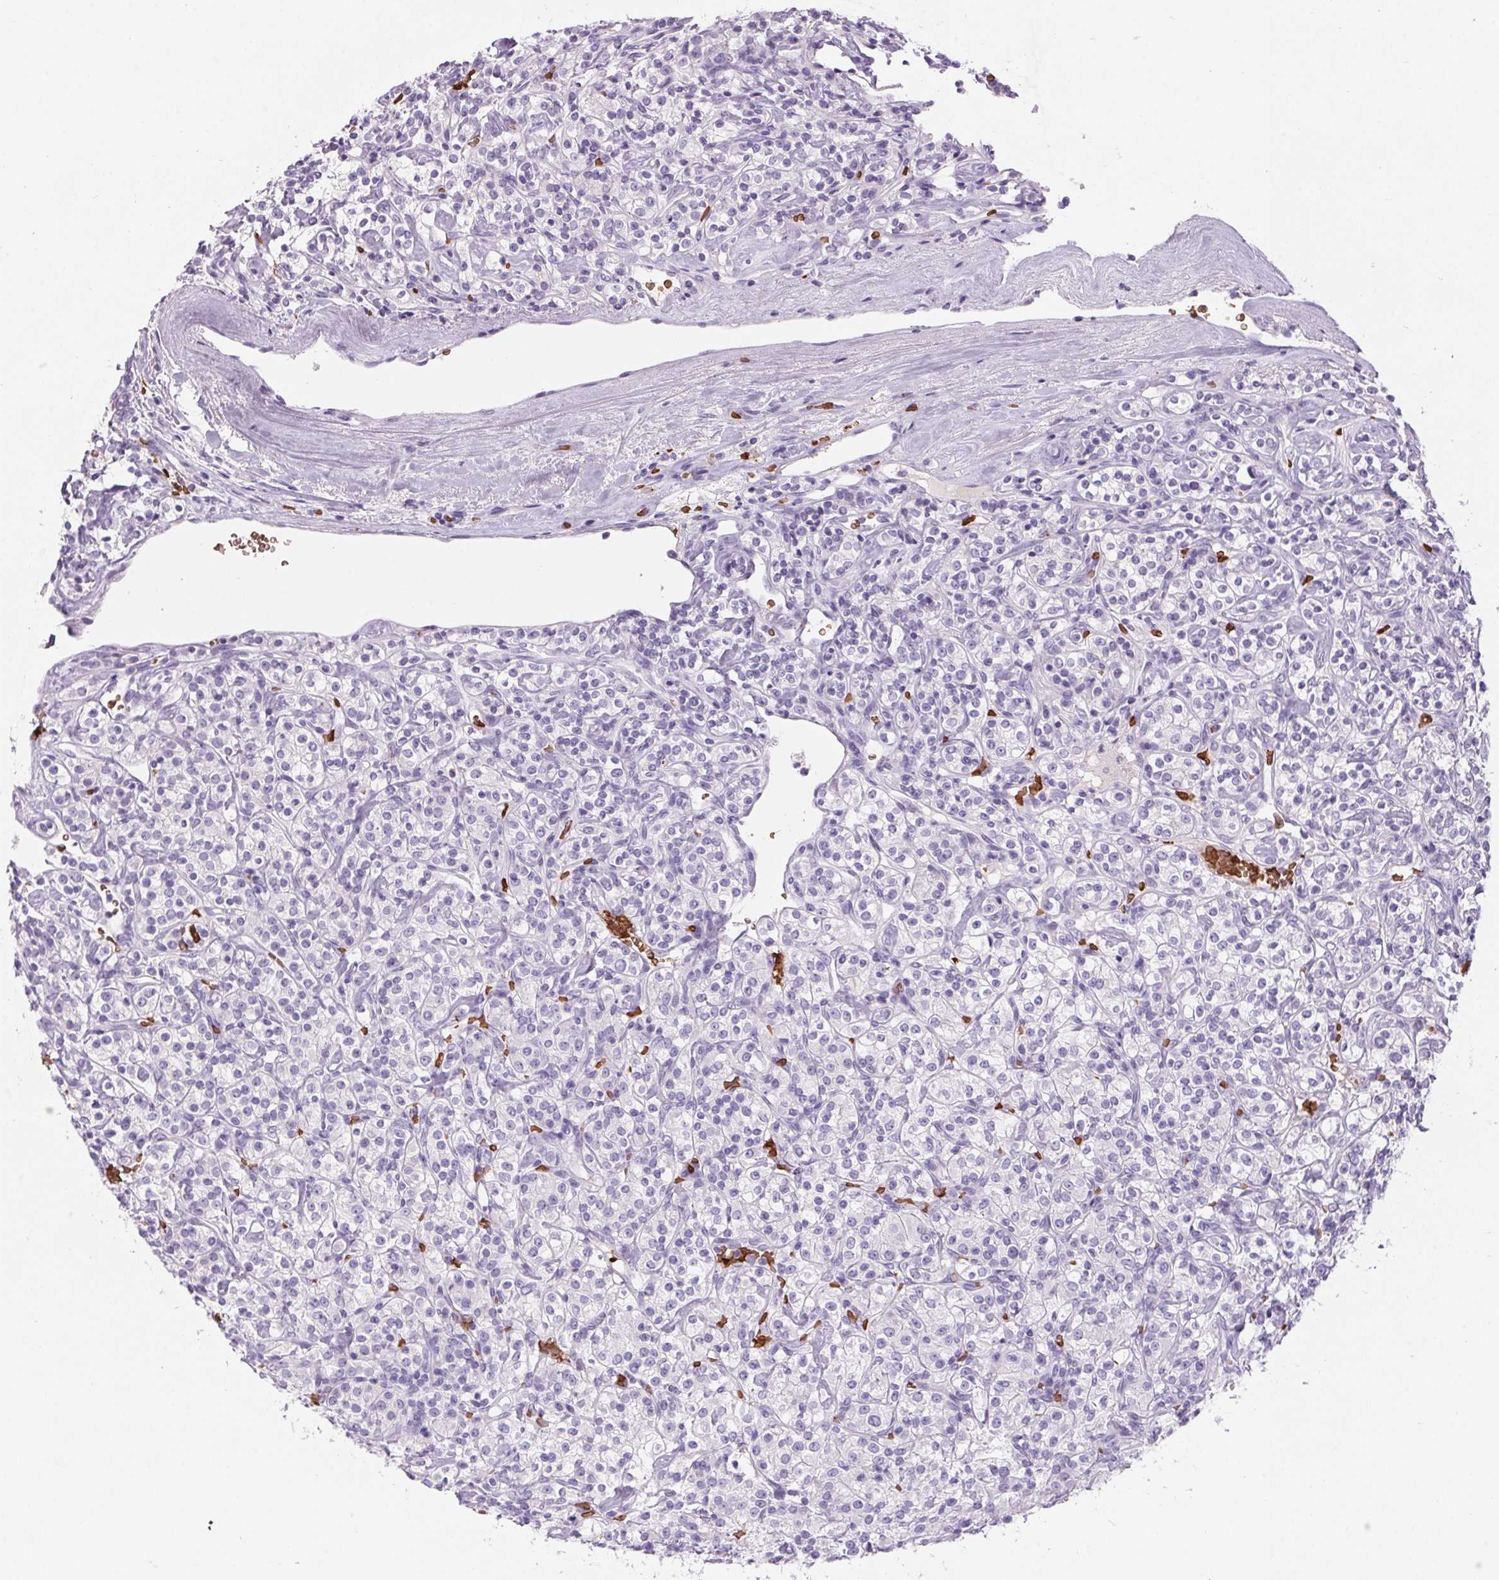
{"staining": {"intensity": "negative", "quantity": "none", "location": "none"}, "tissue": "renal cancer", "cell_type": "Tumor cells", "image_type": "cancer", "snomed": [{"axis": "morphology", "description": "Adenocarcinoma, NOS"}, {"axis": "topography", "description": "Kidney"}], "caption": "Micrograph shows no significant protein expression in tumor cells of adenocarcinoma (renal). (IHC, brightfield microscopy, high magnification).", "gene": "HBQ1", "patient": {"sex": "male", "age": 77}}